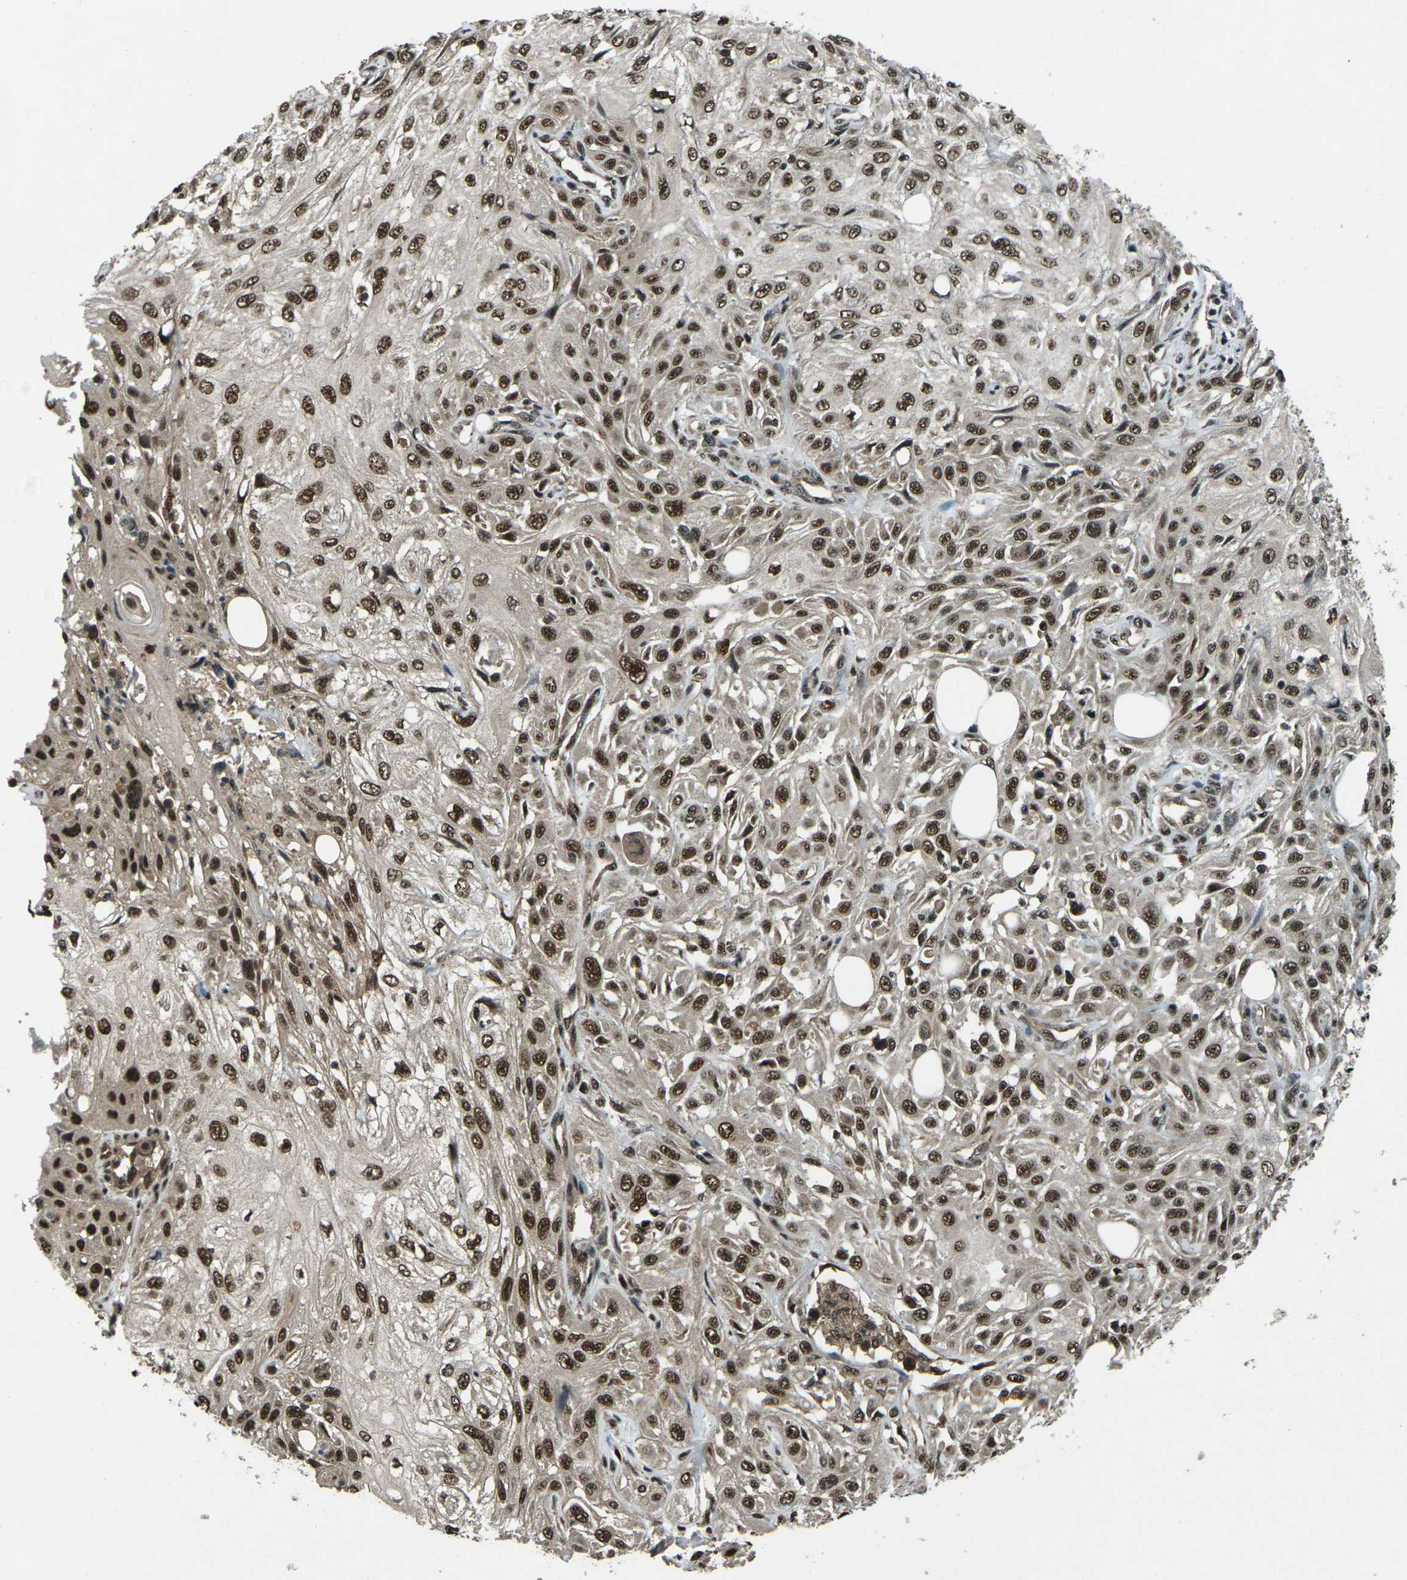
{"staining": {"intensity": "strong", "quantity": ">75%", "location": "nuclear"}, "tissue": "skin cancer", "cell_type": "Tumor cells", "image_type": "cancer", "snomed": [{"axis": "morphology", "description": "Squamous cell carcinoma, NOS"}, {"axis": "topography", "description": "Skin"}], "caption": "Immunohistochemical staining of human skin cancer (squamous cell carcinoma) shows high levels of strong nuclear expression in about >75% of tumor cells. (IHC, brightfield microscopy, high magnification).", "gene": "NR4A2", "patient": {"sex": "male", "age": 75}}